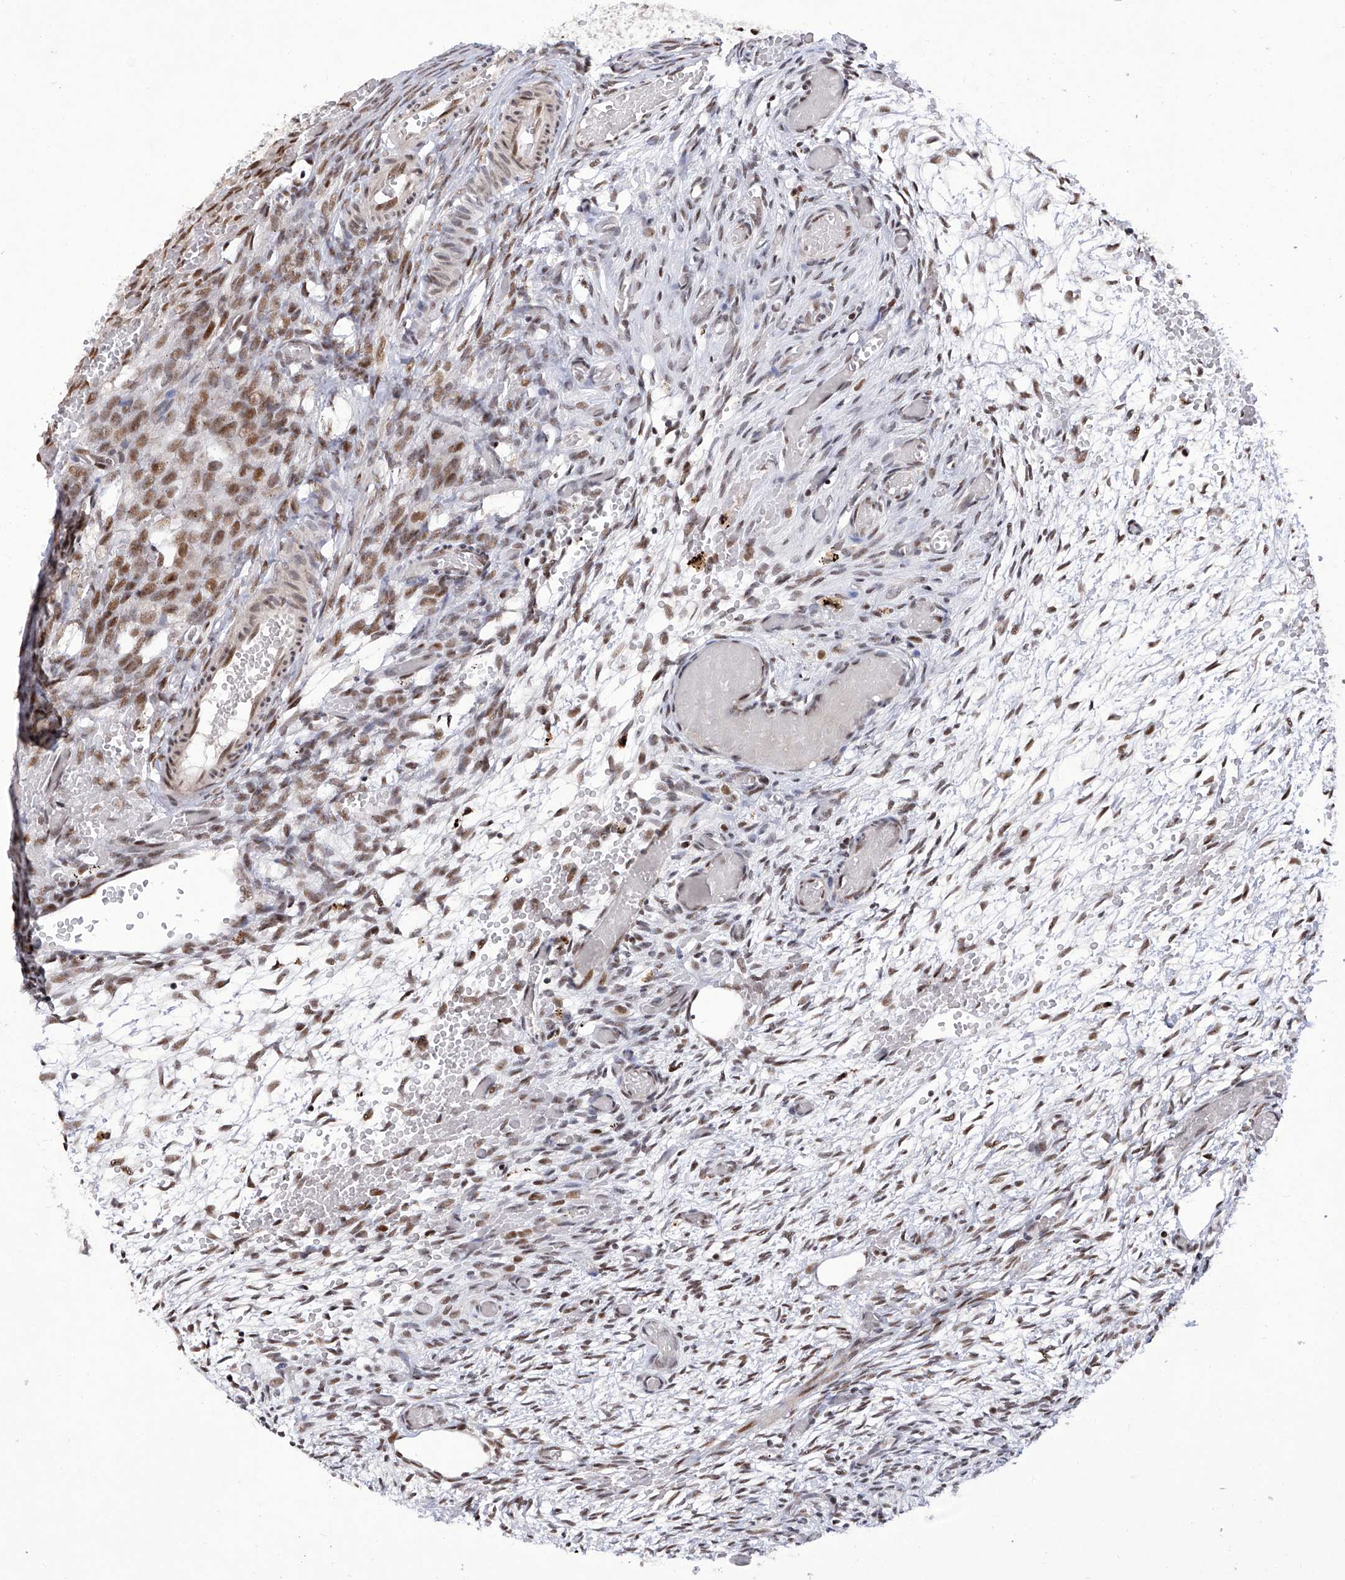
{"staining": {"intensity": "weak", "quantity": "<25%", "location": "nuclear"}, "tissue": "ovary", "cell_type": "Ovarian stroma cells", "image_type": "normal", "snomed": [{"axis": "morphology", "description": "Adenocarcinoma, NOS"}, {"axis": "topography", "description": "Endometrium"}], "caption": "An image of human ovary is negative for staining in ovarian stroma cells. (Stains: DAB immunohistochemistry with hematoxylin counter stain, Microscopy: brightfield microscopy at high magnification).", "gene": "RAD54L", "patient": {"sex": "female", "age": 32}}